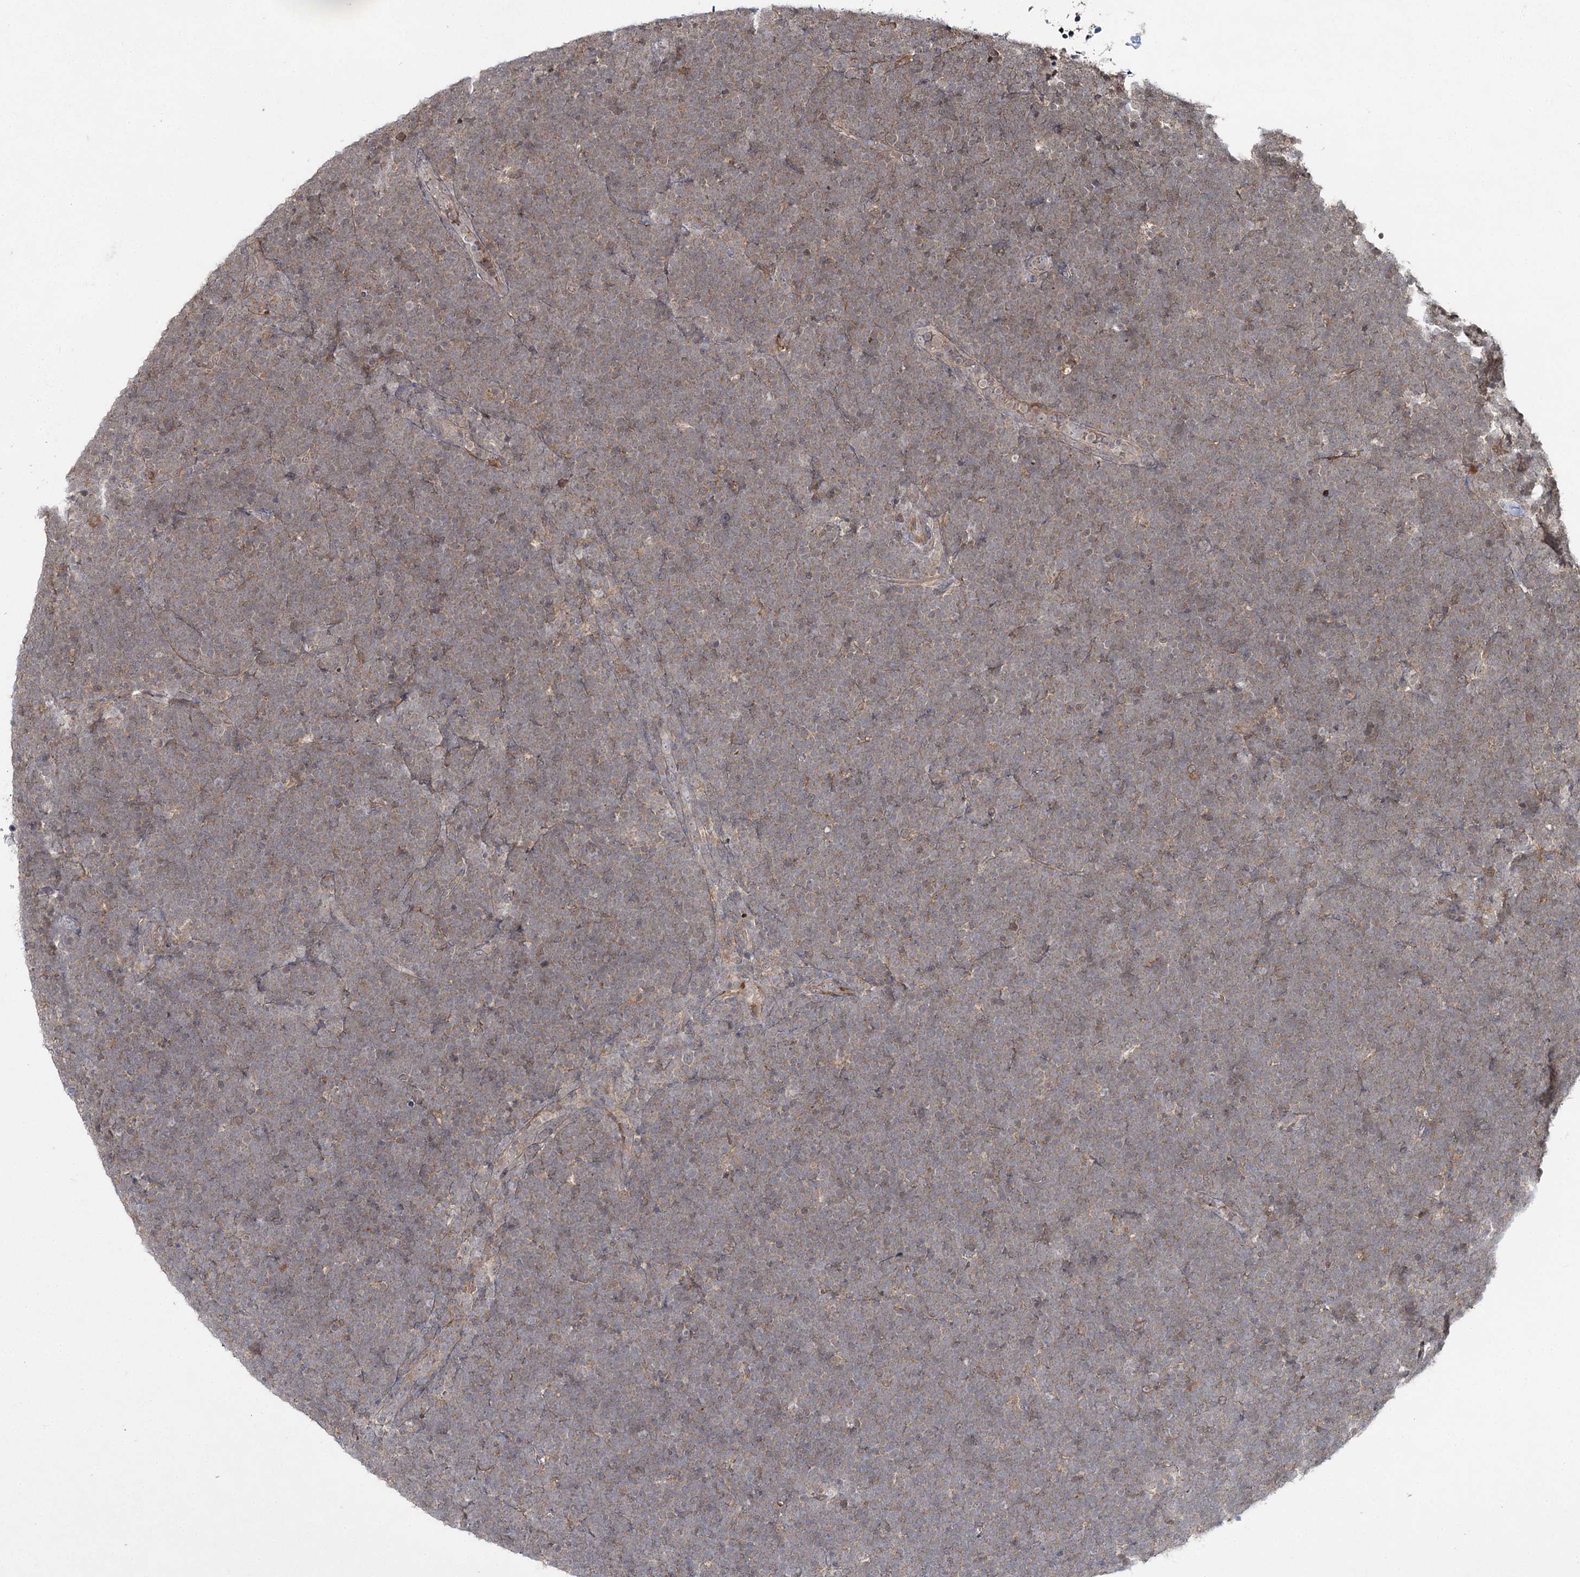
{"staining": {"intensity": "moderate", "quantity": ">75%", "location": "cytoplasmic/membranous"}, "tissue": "lymphoma", "cell_type": "Tumor cells", "image_type": "cancer", "snomed": [{"axis": "morphology", "description": "Malignant lymphoma, non-Hodgkin's type, High grade"}, {"axis": "topography", "description": "Lymph node"}], "caption": "Immunohistochemical staining of lymphoma exhibits medium levels of moderate cytoplasmic/membranous positivity in about >75% of tumor cells. Immunohistochemistry (ihc) stains the protein of interest in brown and the nuclei are stained blue.", "gene": "WDR44", "patient": {"sex": "male", "age": 13}}